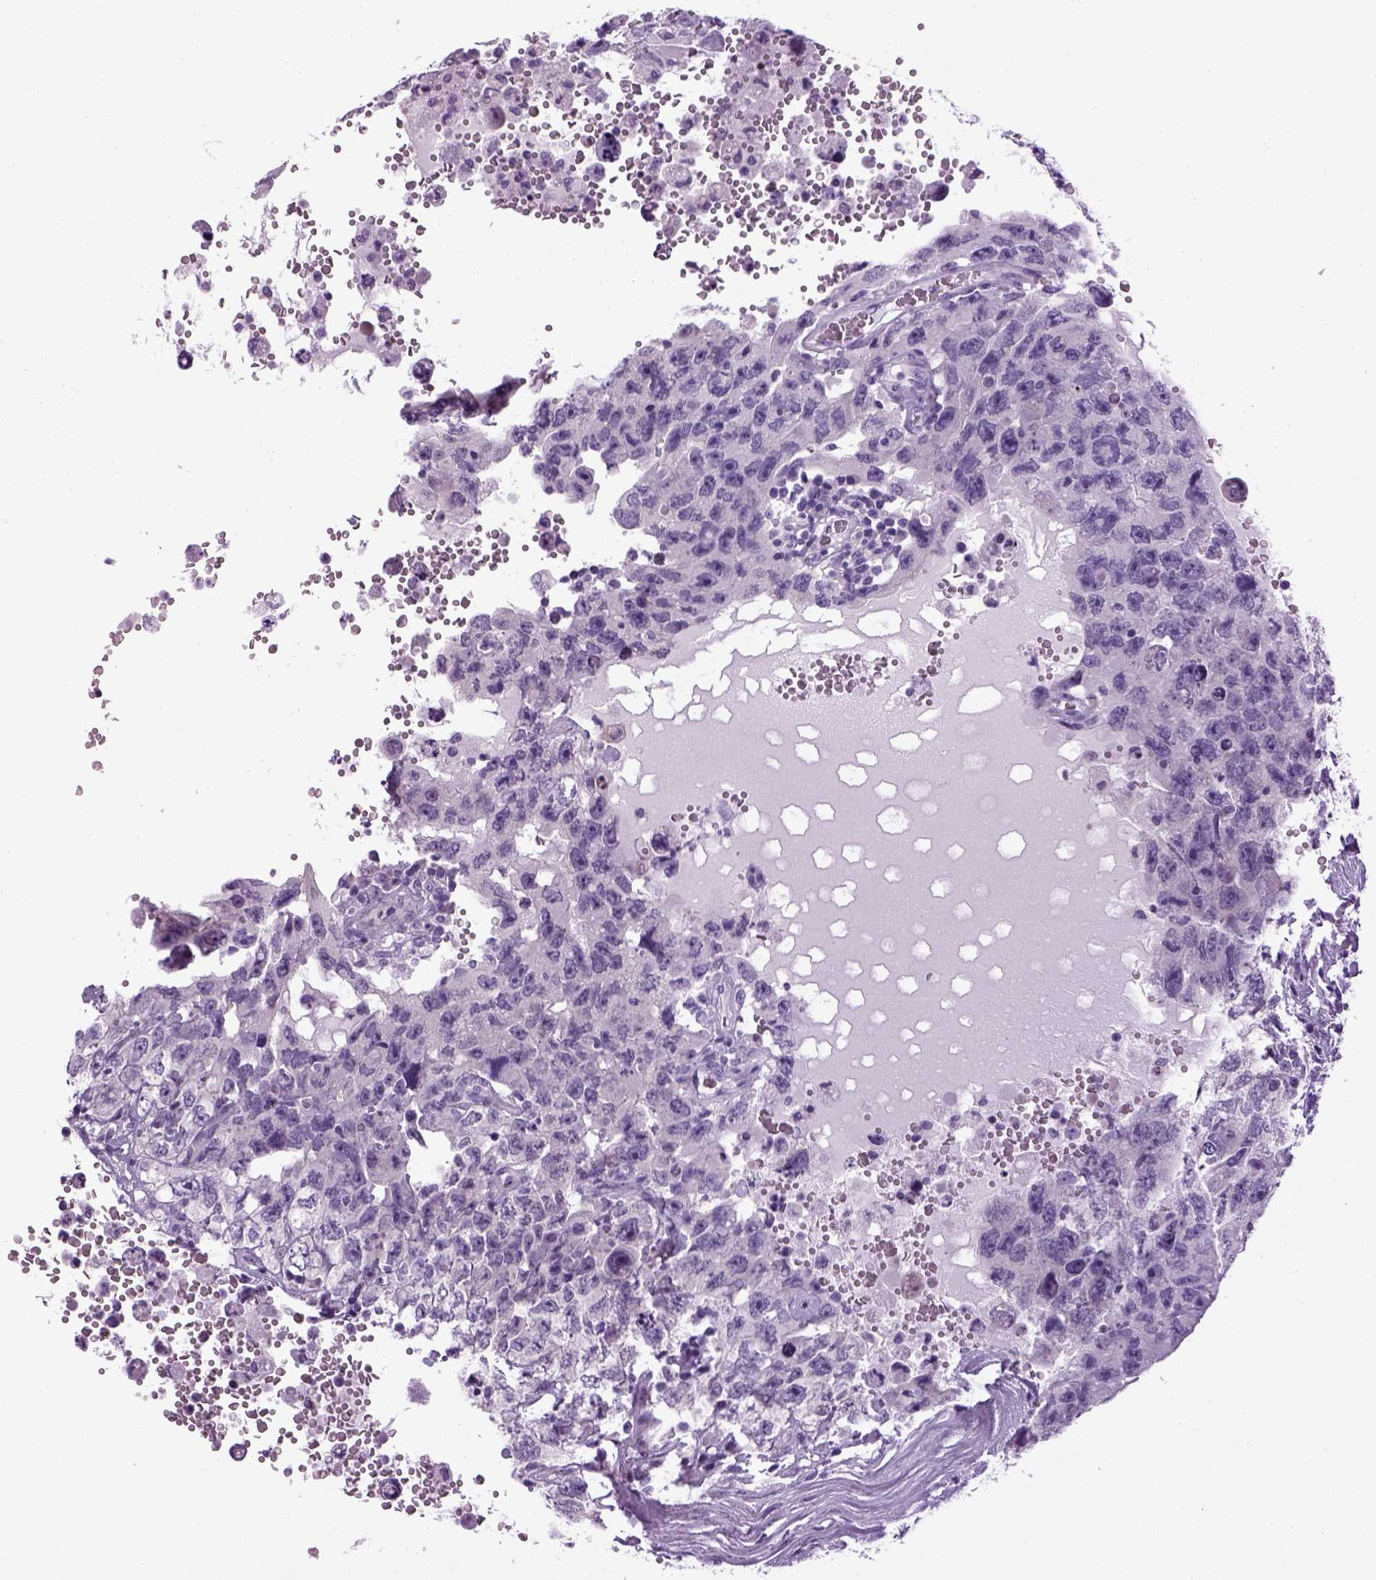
{"staining": {"intensity": "negative", "quantity": "none", "location": "none"}, "tissue": "testis cancer", "cell_type": "Tumor cells", "image_type": "cancer", "snomed": [{"axis": "morphology", "description": "Carcinoma, Embryonal, NOS"}, {"axis": "topography", "description": "Testis"}], "caption": "The IHC photomicrograph has no significant expression in tumor cells of testis cancer tissue.", "gene": "HMCN2", "patient": {"sex": "male", "age": 26}}